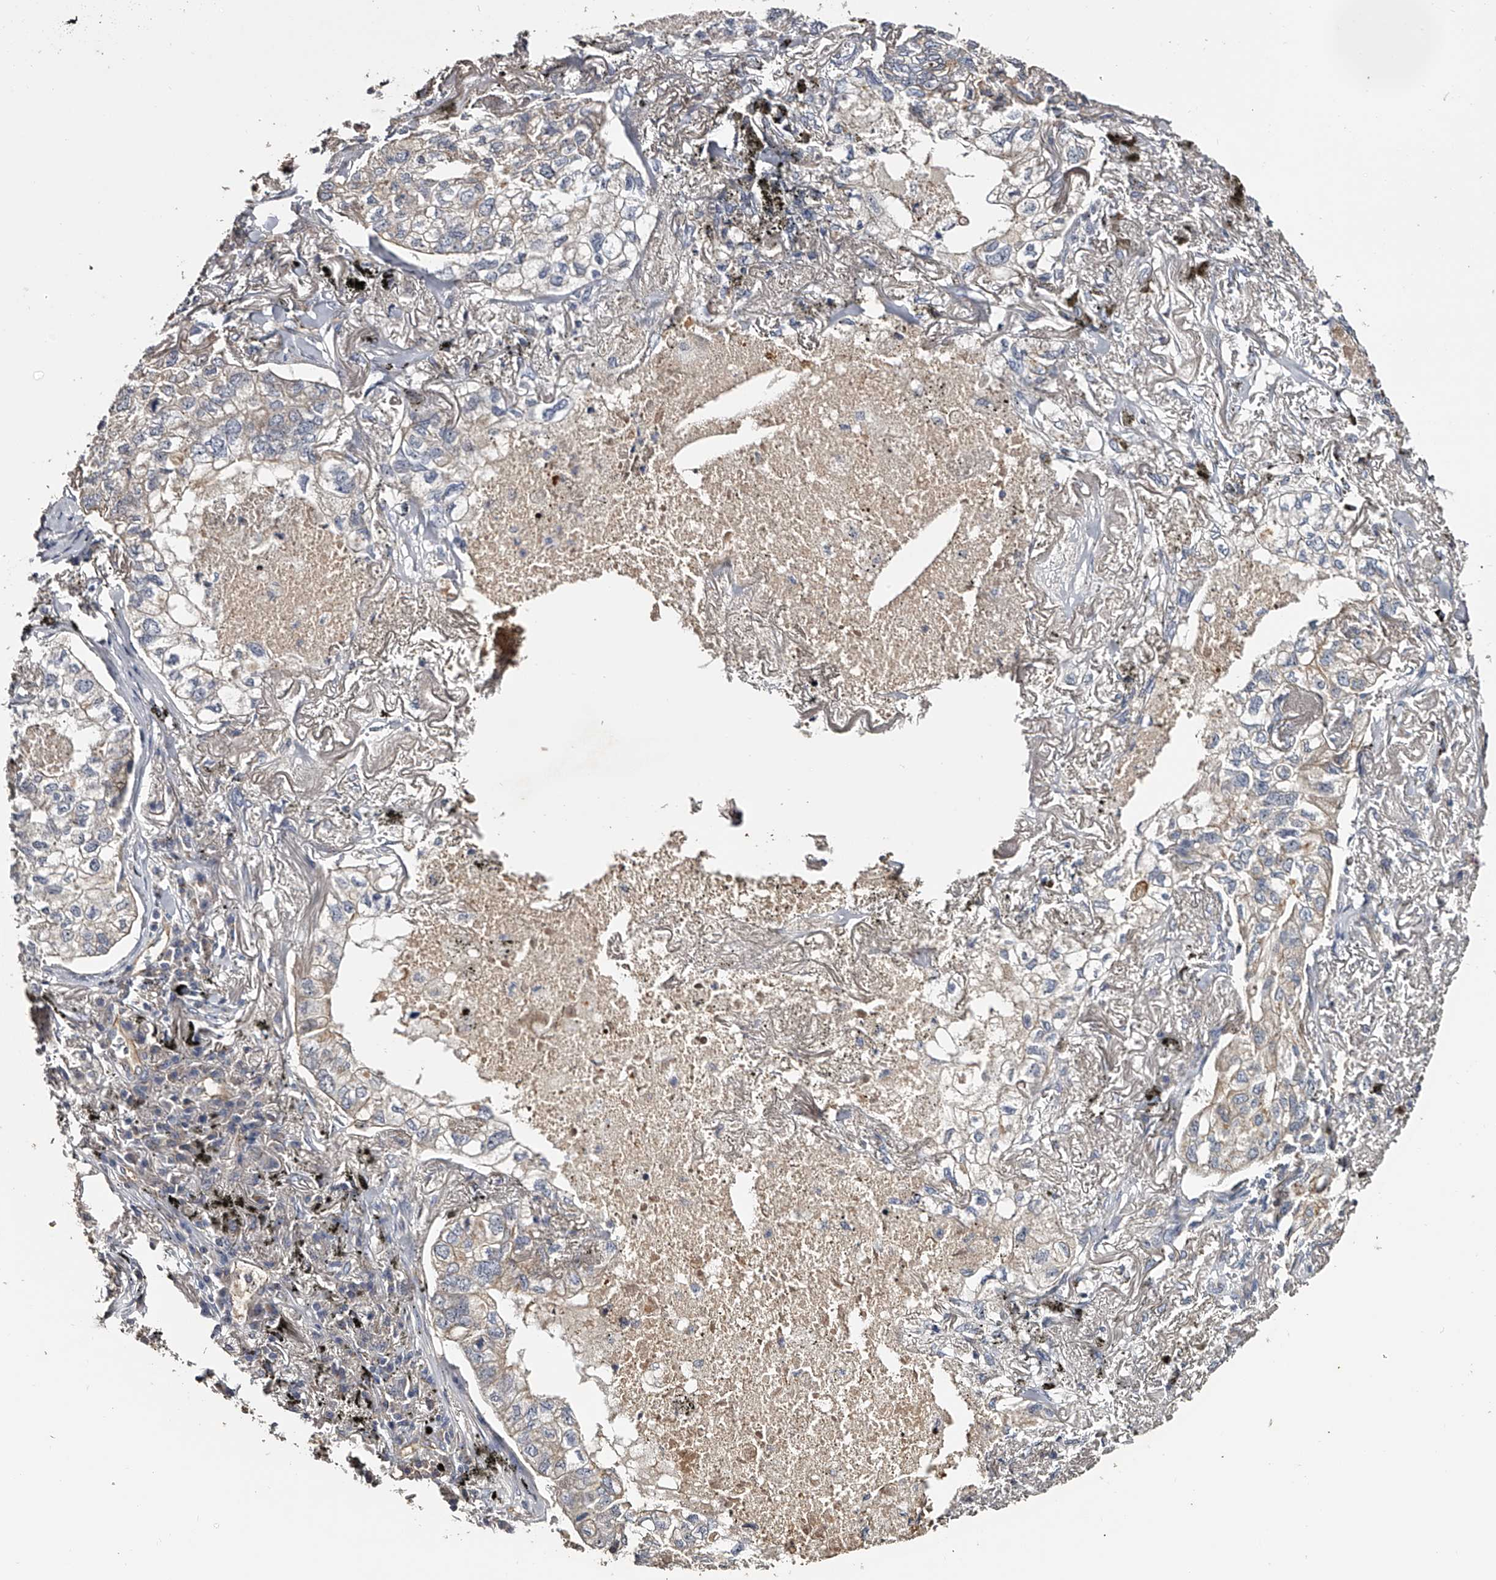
{"staining": {"intensity": "negative", "quantity": "none", "location": "none"}, "tissue": "lung cancer", "cell_type": "Tumor cells", "image_type": "cancer", "snomed": [{"axis": "morphology", "description": "Adenocarcinoma, NOS"}, {"axis": "topography", "description": "Lung"}], "caption": "This is an immunohistochemistry (IHC) photomicrograph of adenocarcinoma (lung). There is no expression in tumor cells.", "gene": "MDN1", "patient": {"sex": "male", "age": 65}}